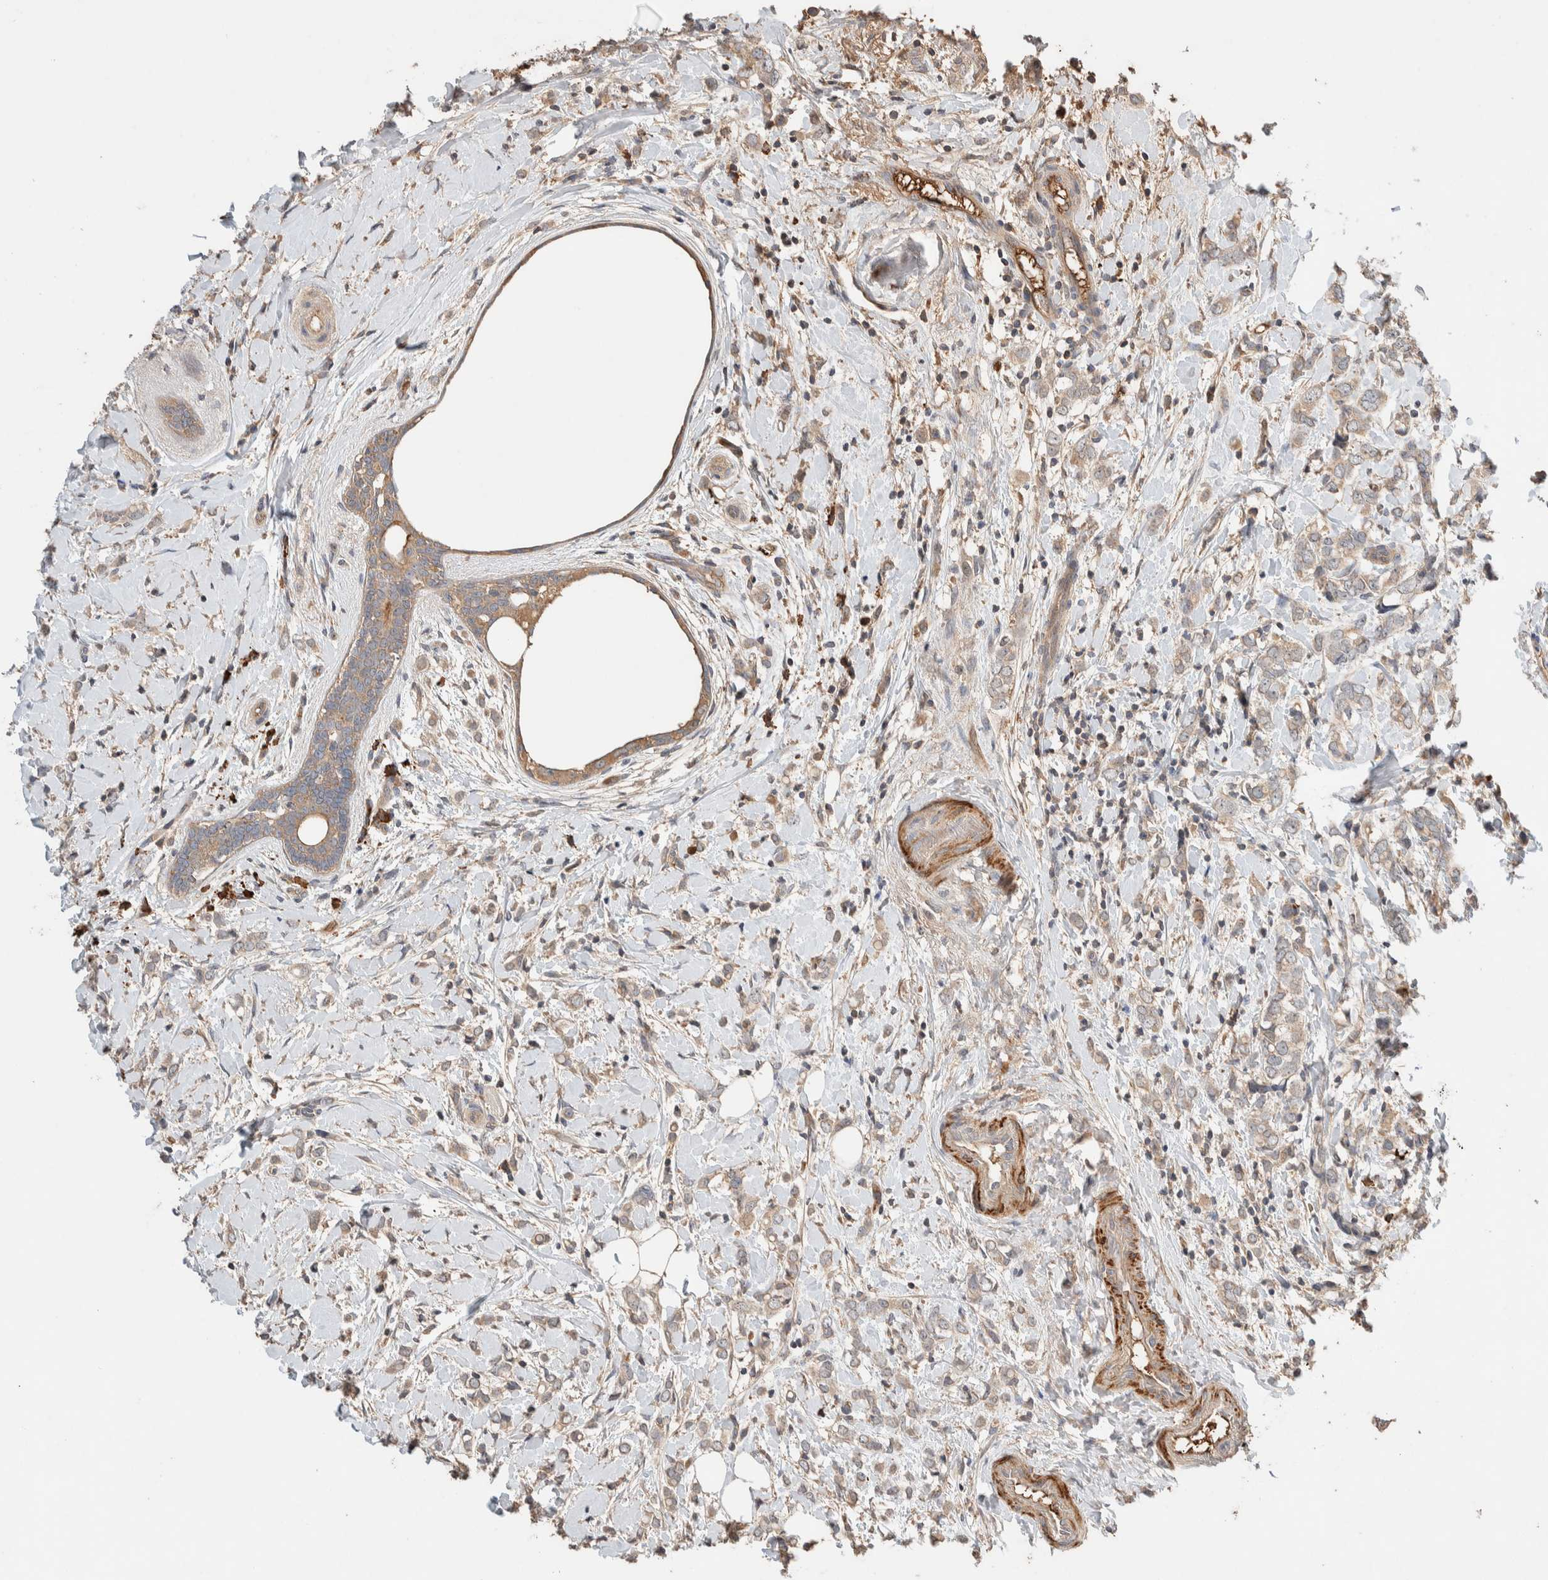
{"staining": {"intensity": "weak", "quantity": ">75%", "location": "cytoplasmic/membranous"}, "tissue": "breast cancer", "cell_type": "Tumor cells", "image_type": "cancer", "snomed": [{"axis": "morphology", "description": "Normal tissue, NOS"}, {"axis": "morphology", "description": "Lobular carcinoma"}, {"axis": "topography", "description": "Breast"}], "caption": "Breast cancer stained with a protein marker shows weak staining in tumor cells.", "gene": "WDR91", "patient": {"sex": "female", "age": 47}}